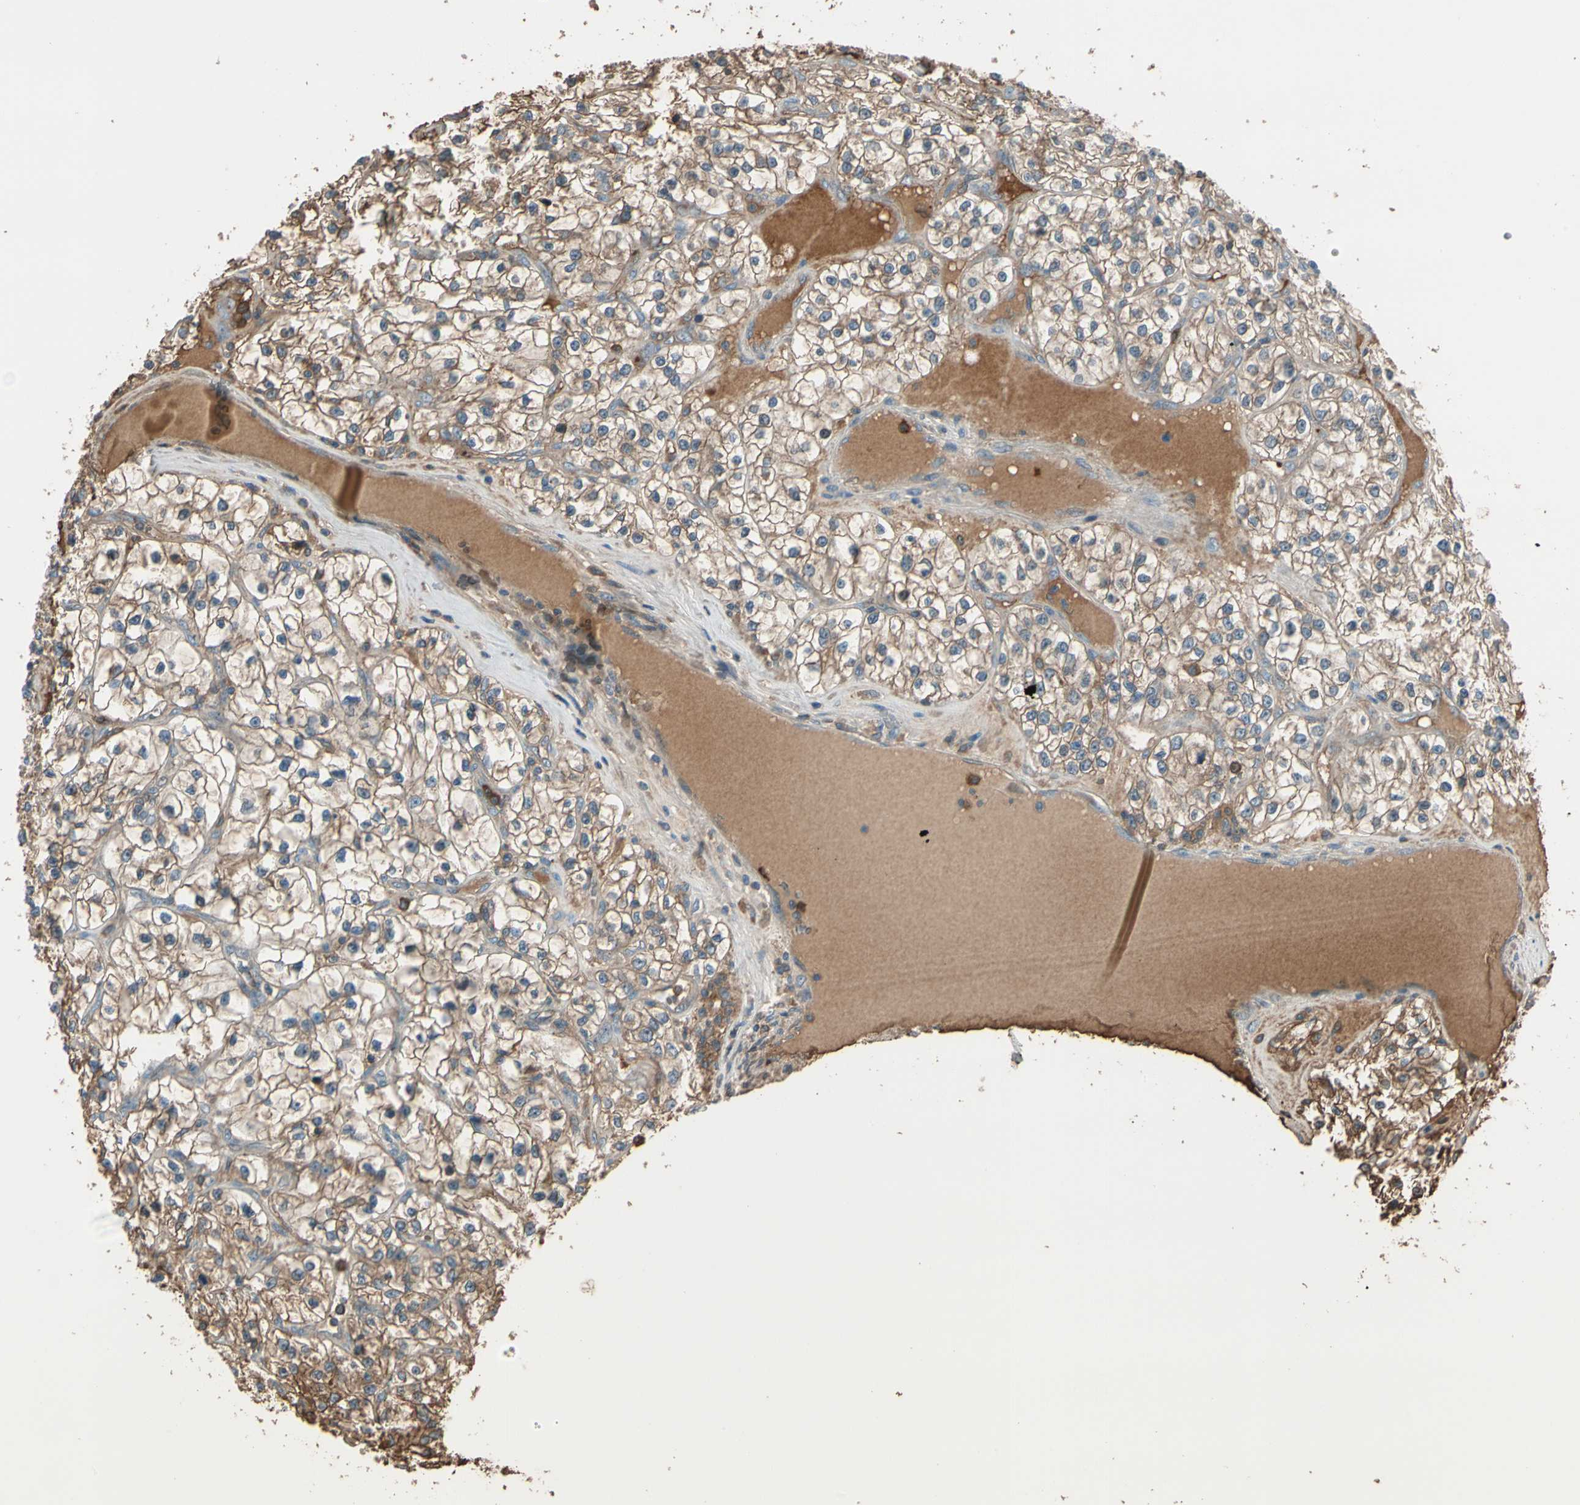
{"staining": {"intensity": "weak", "quantity": ">75%", "location": "cytoplasmic/membranous"}, "tissue": "renal cancer", "cell_type": "Tumor cells", "image_type": "cancer", "snomed": [{"axis": "morphology", "description": "Adenocarcinoma, NOS"}, {"axis": "topography", "description": "Kidney"}], "caption": "Weak cytoplasmic/membranous staining for a protein is identified in approximately >75% of tumor cells of renal cancer using IHC.", "gene": "STX11", "patient": {"sex": "female", "age": 57}}